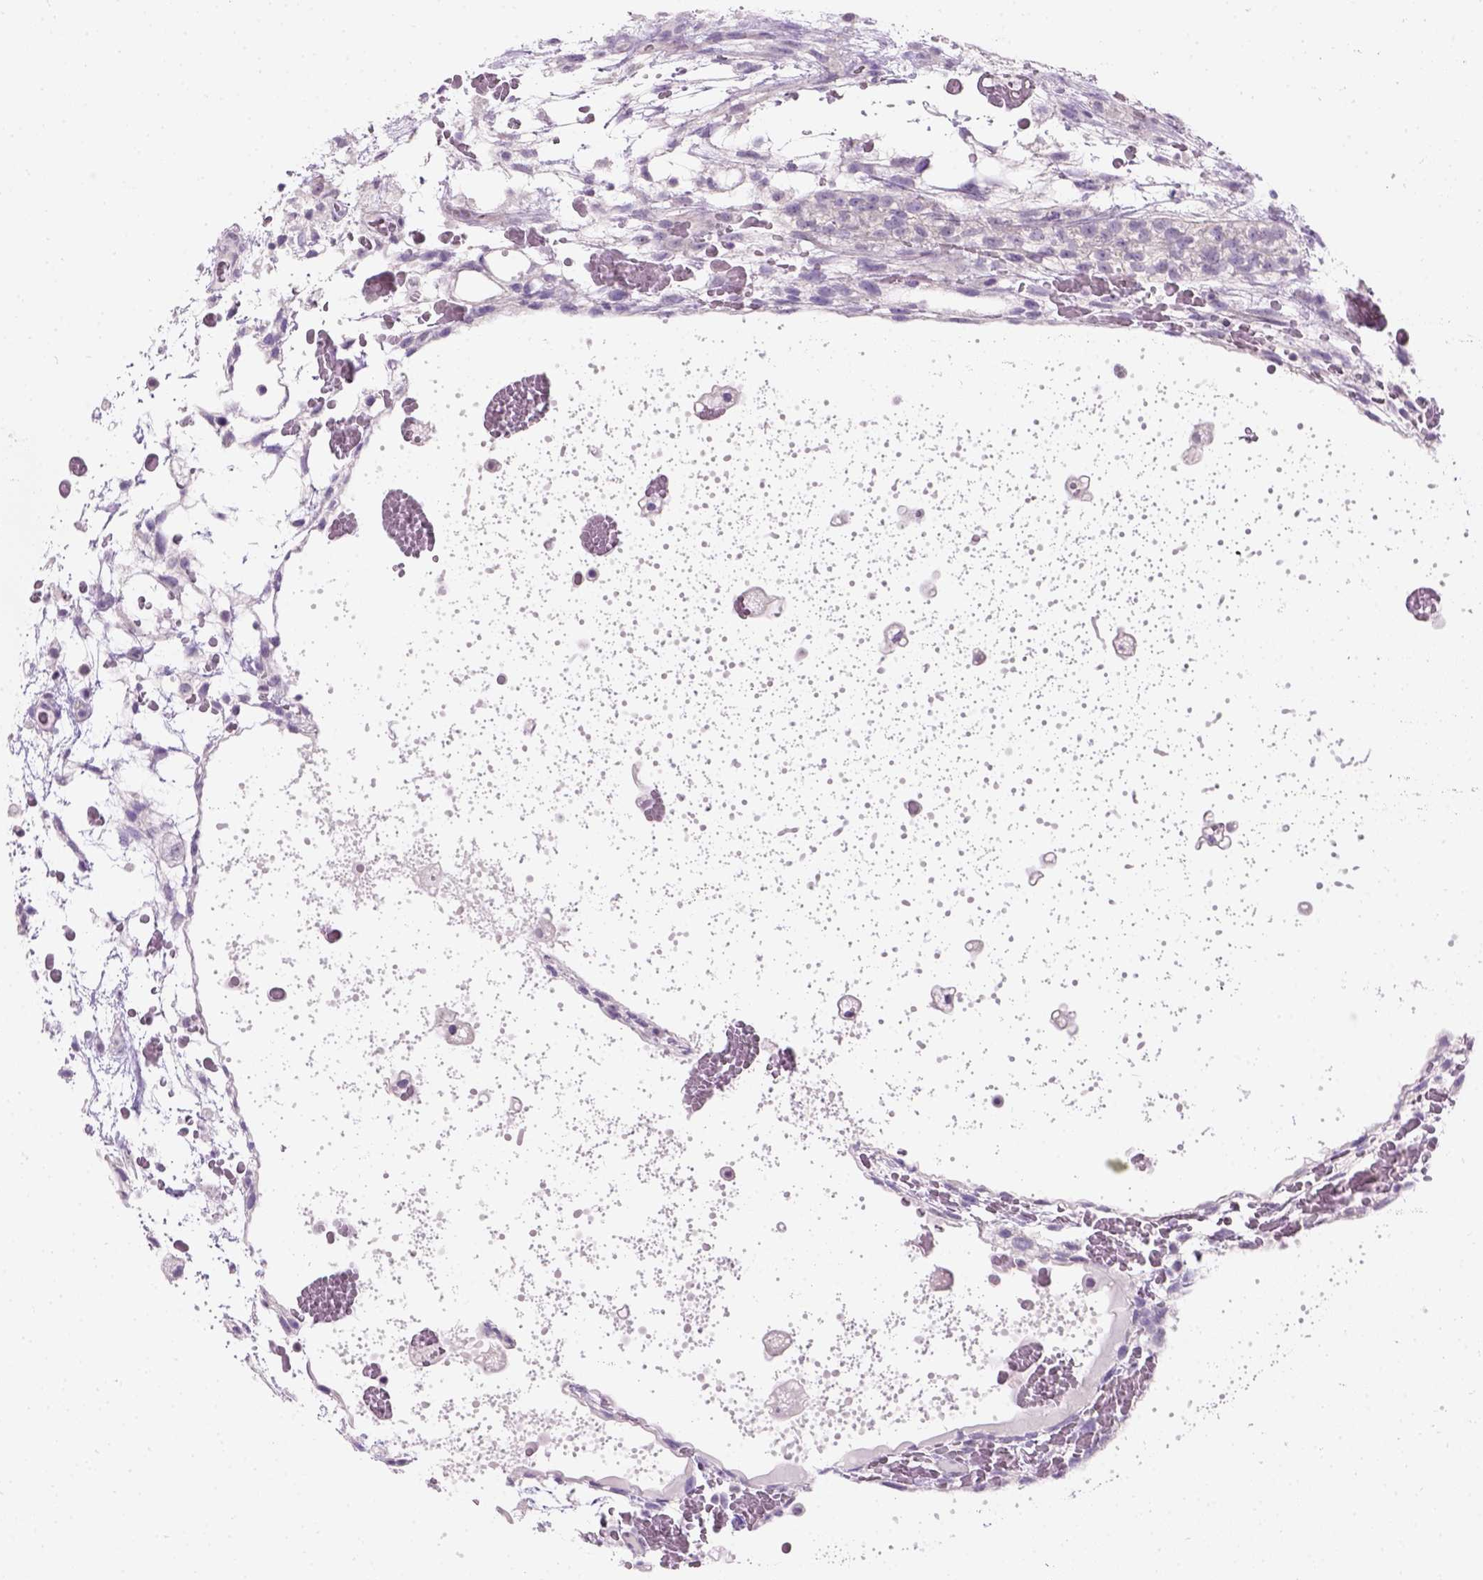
{"staining": {"intensity": "negative", "quantity": "none", "location": "none"}, "tissue": "testis cancer", "cell_type": "Tumor cells", "image_type": "cancer", "snomed": [{"axis": "morphology", "description": "Normal tissue, NOS"}, {"axis": "morphology", "description": "Carcinoma, Embryonal, NOS"}, {"axis": "topography", "description": "Testis"}], "caption": "An immunohistochemistry photomicrograph of embryonal carcinoma (testis) is shown. There is no staining in tumor cells of embryonal carcinoma (testis).", "gene": "C20orf144", "patient": {"sex": "male", "age": 32}}